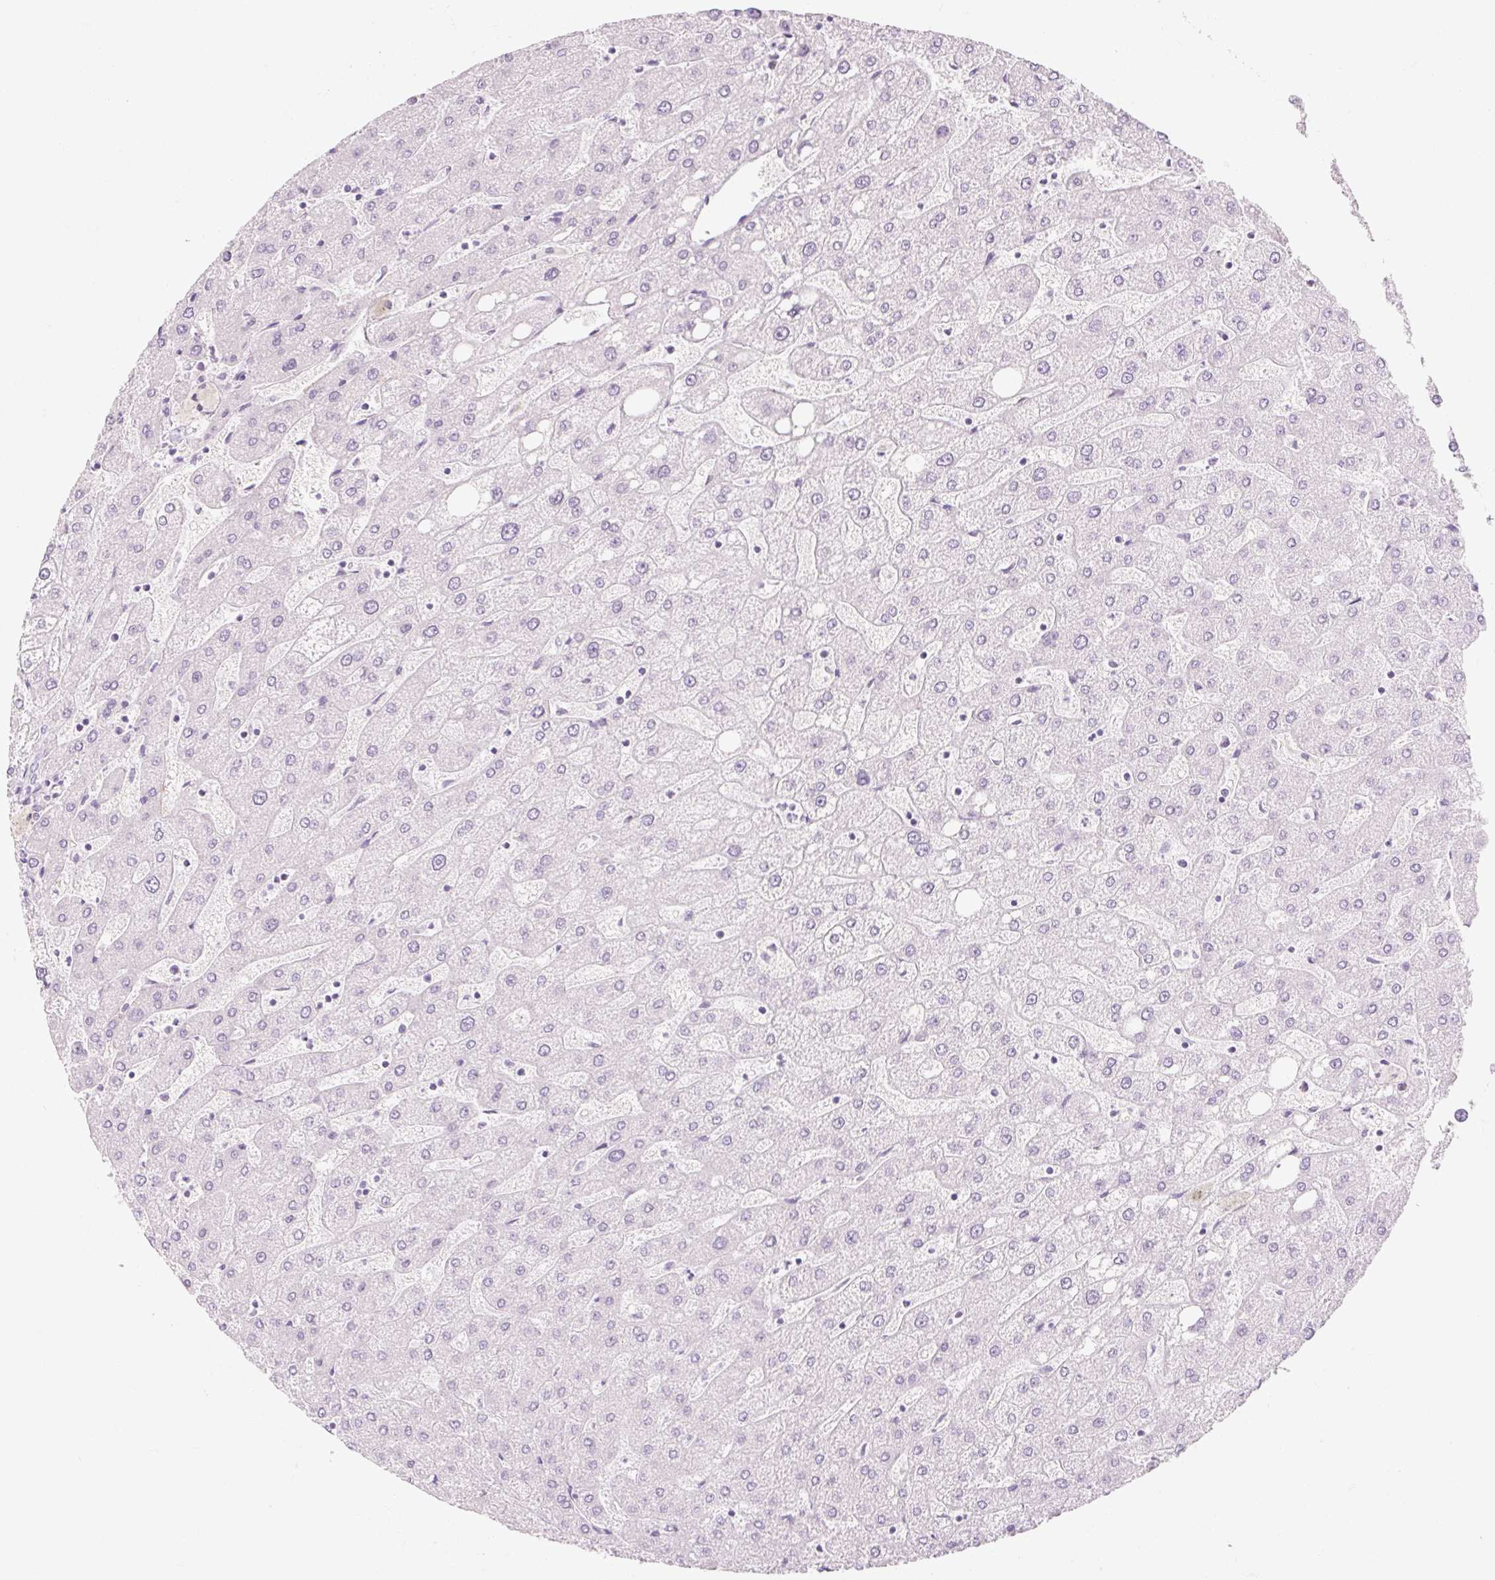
{"staining": {"intensity": "negative", "quantity": "none", "location": "none"}, "tissue": "liver", "cell_type": "Cholangiocytes", "image_type": "normal", "snomed": [{"axis": "morphology", "description": "Normal tissue, NOS"}, {"axis": "topography", "description": "Liver"}], "caption": "IHC image of normal liver: human liver stained with DAB (3,3'-diaminobenzidine) shows no significant protein staining in cholangiocytes.", "gene": "TAF1L", "patient": {"sex": "male", "age": 67}}